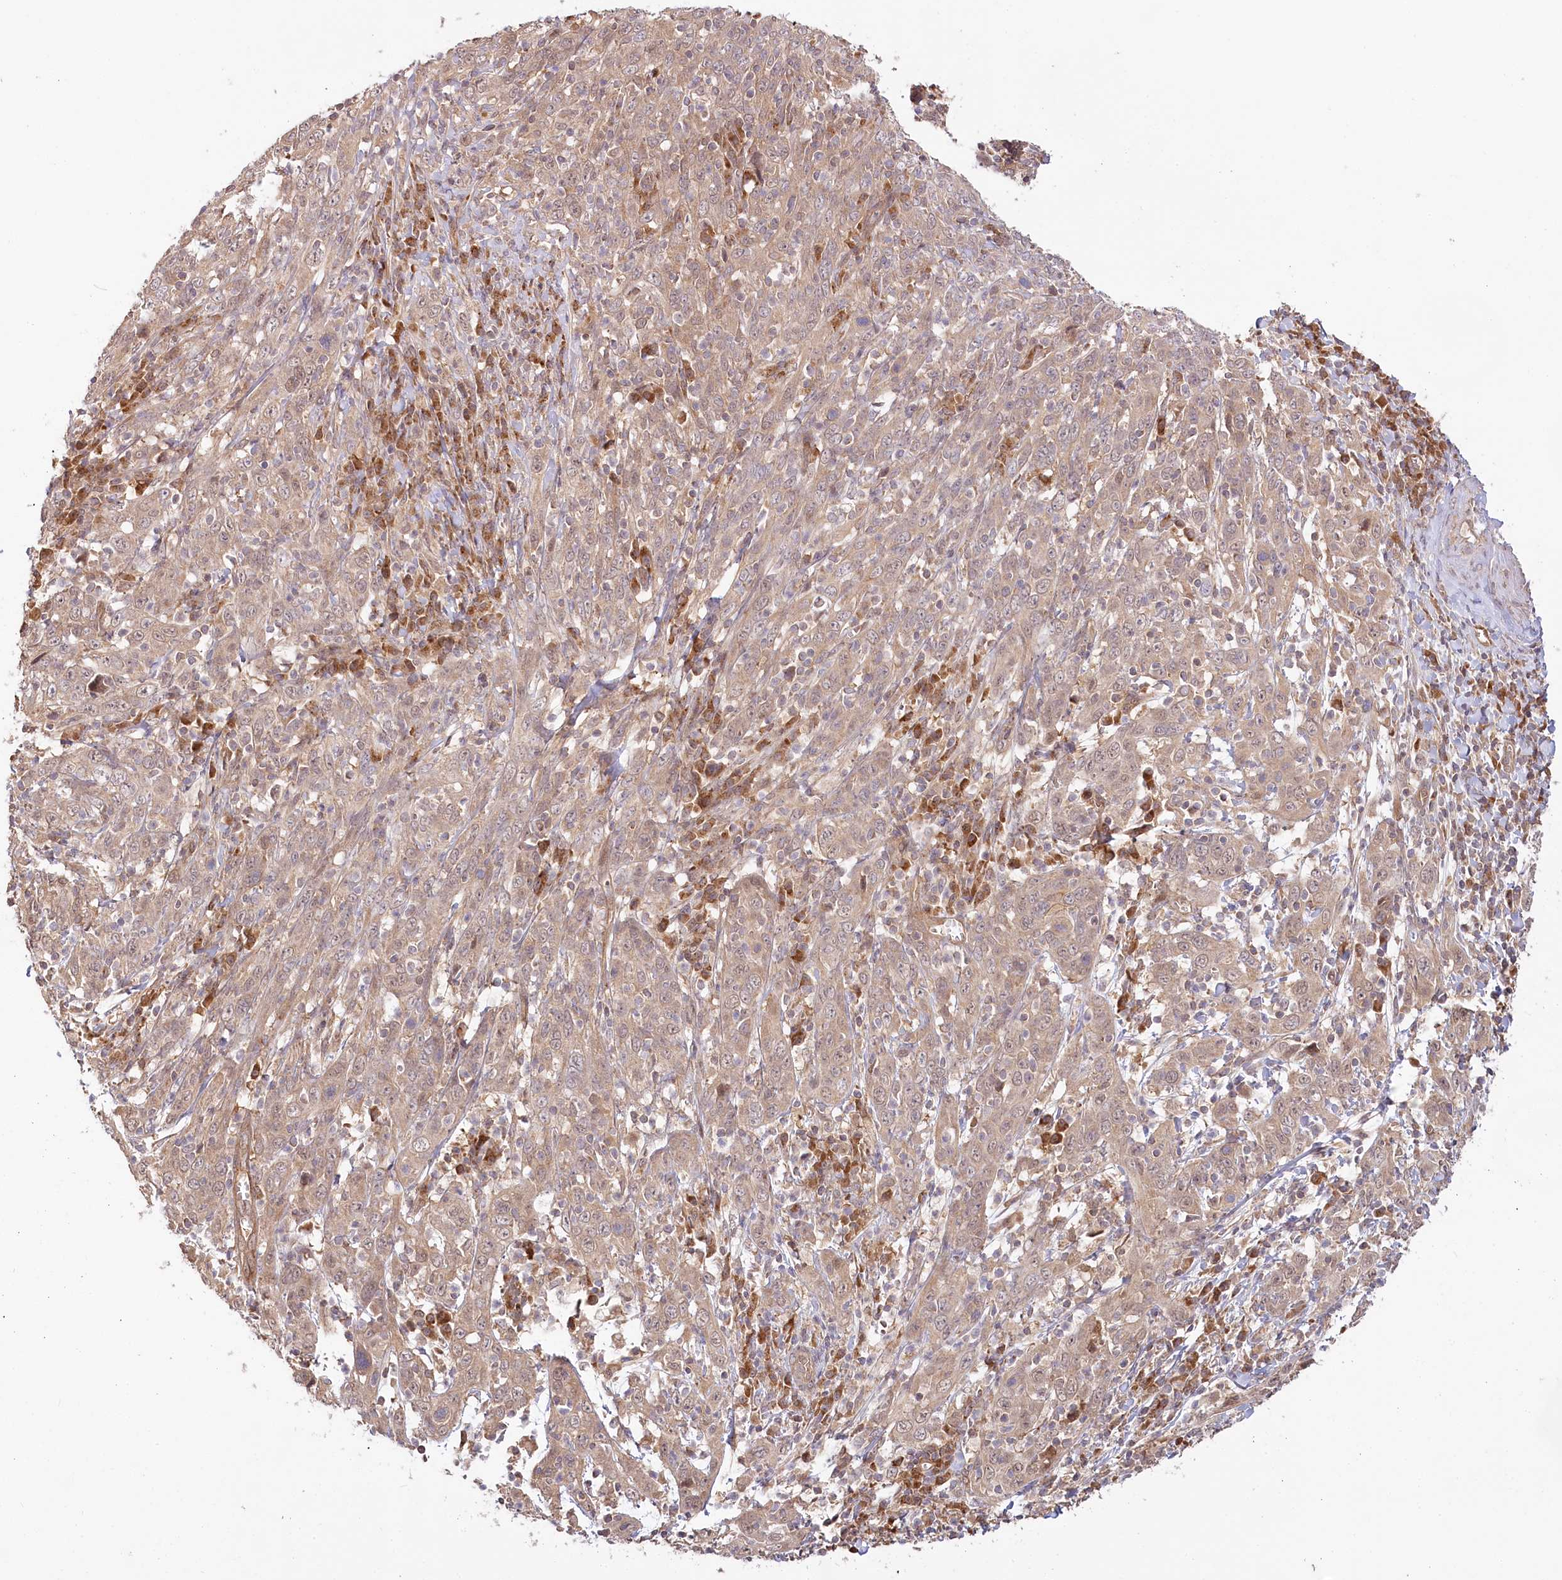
{"staining": {"intensity": "moderate", "quantity": ">75%", "location": "cytoplasmic/membranous"}, "tissue": "cervical cancer", "cell_type": "Tumor cells", "image_type": "cancer", "snomed": [{"axis": "morphology", "description": "Squamous cell carcinoma, NOS"}, {"axis": "topography", "description": "Cervix"}], "caption": "Immunohistochemistry (IHC) (DAB (3,3'-diaminobenzidine)) staining of squamous cell carcinoma (cervical) displays moderate cytoplasmic/membranous protein expression in about >75% of tumor cells. The staining is performed using DAB (3,3'-diaminobenzidine) brown chromogen to label protein expression. The nuclei are counter-stained blue using hematoxylin.", "gene": "CEP70", "patient": {"sex": "female", "age": 46}}